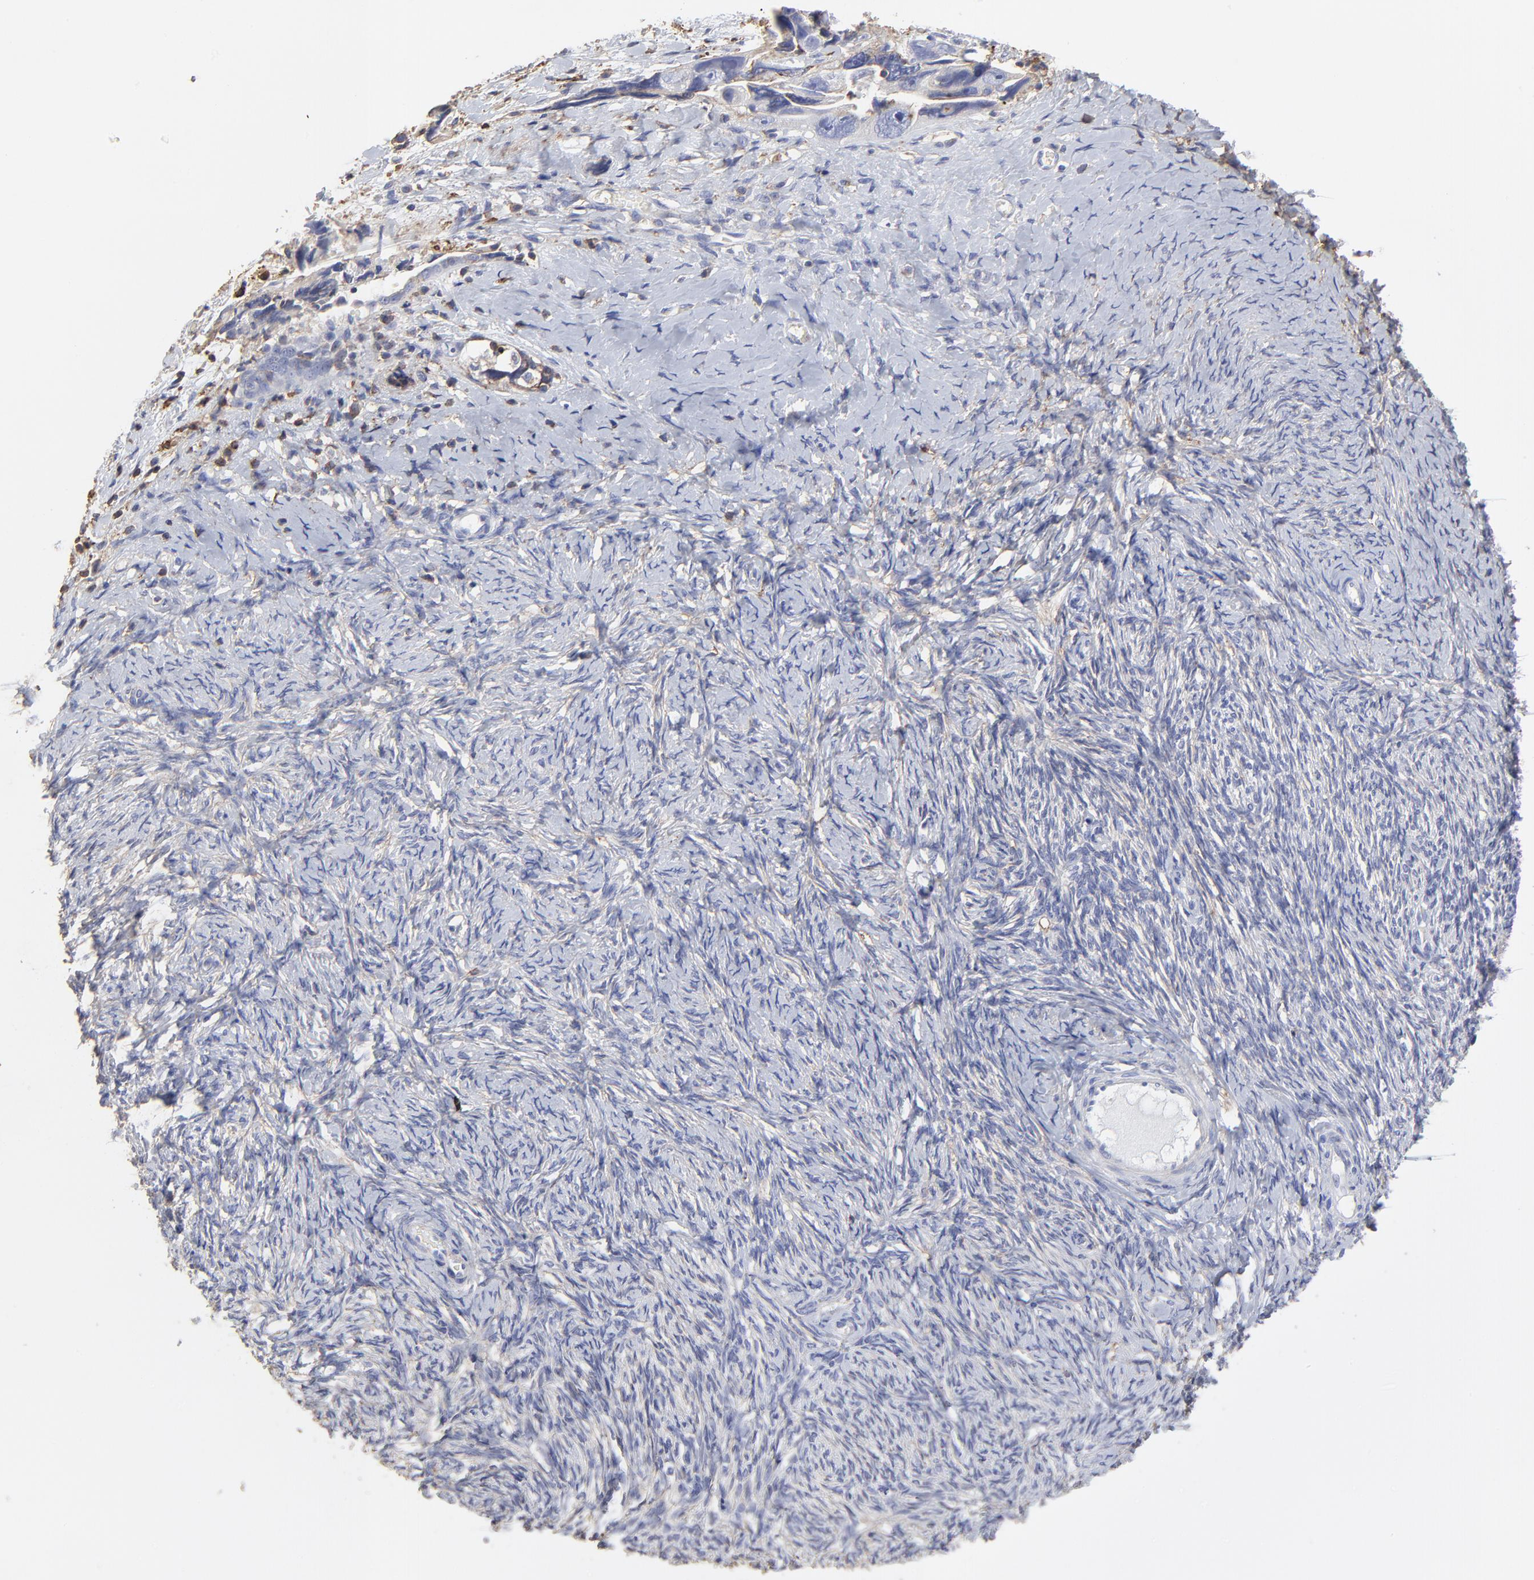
{"staining": {"intensity": "negative", "quantity": "none", "location": "none"}, "tissue": "ovarian cancer", "cell_type": "Tumor cells", "image_type": "cancer", "snomed": [{"axis": "morphology", "description": "Normal tissue, NOS"}, {"axis": "morphology", "description": "Cystadenocarcinoma, serous, NOS"}, {"axis": "topography", "description": "Ovary"}], "caption": "DAB immunohistochemical staining of human ovarian serous cystadenocarcinoma displays no significant staining in tumor cells.", "gene": "ANXA6", "patient": {"sex": "female", "age": 62}}